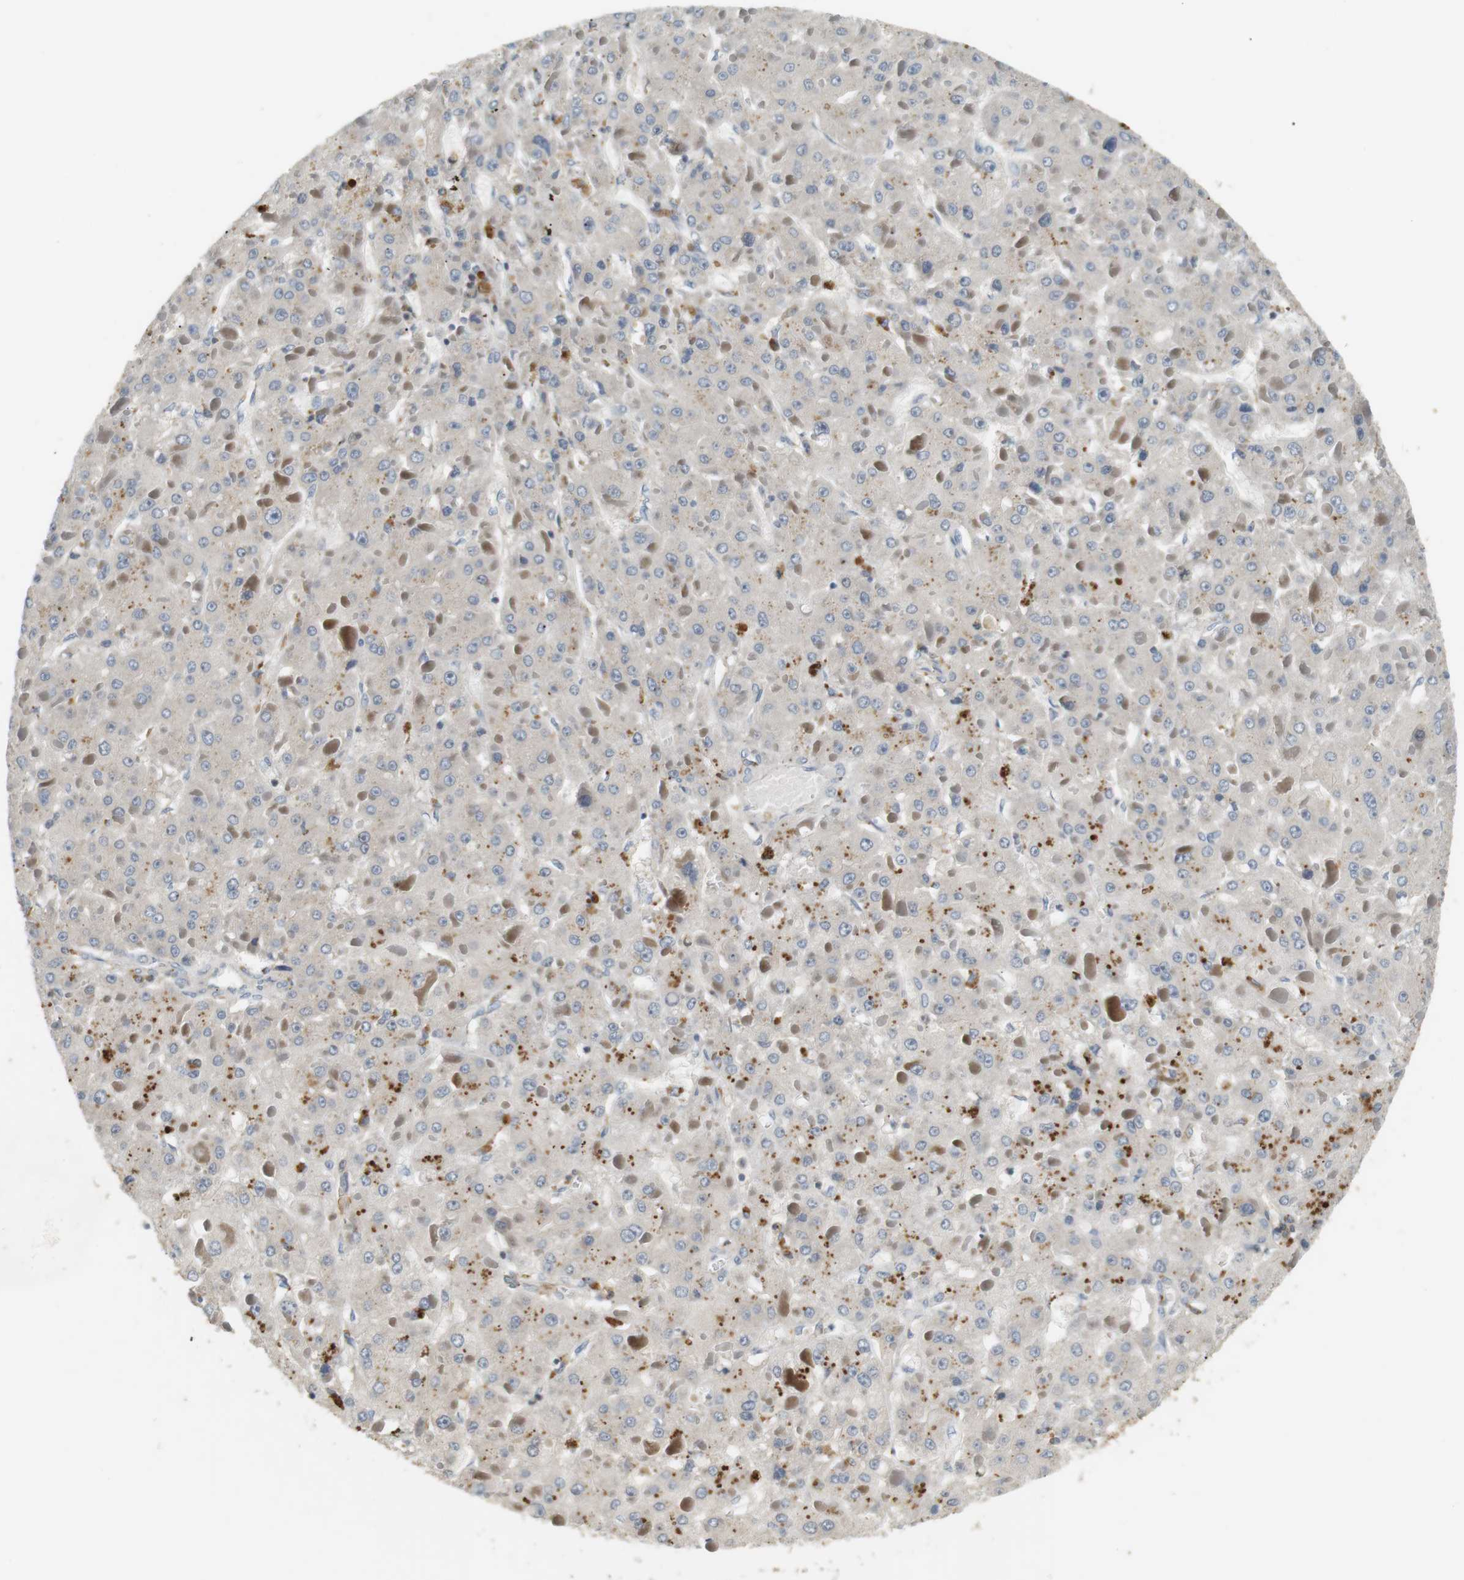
{"staining": {"intensity": "negative", "quantity": "none", "location": "none"}, "tissue": "liver cancer", "cell_type": "Tumor cells", "image_type": "cancer", "snomed": [{"axis": "morphology", "description": "Carcinoma, Hepatocellular, NOS"}, {"axis": "topography", "description": "Liver"}], "caption": "Hepatocellular carcinoma (liver) was stained to show a protein in brown. There is no significant staining in tumor cells. The staining is performed using DAB brown chromogen with nuclei counter-stained in using hematoxylin.", "gene": "P2RY1", "patient": {"sex": "female", "age": 73}}